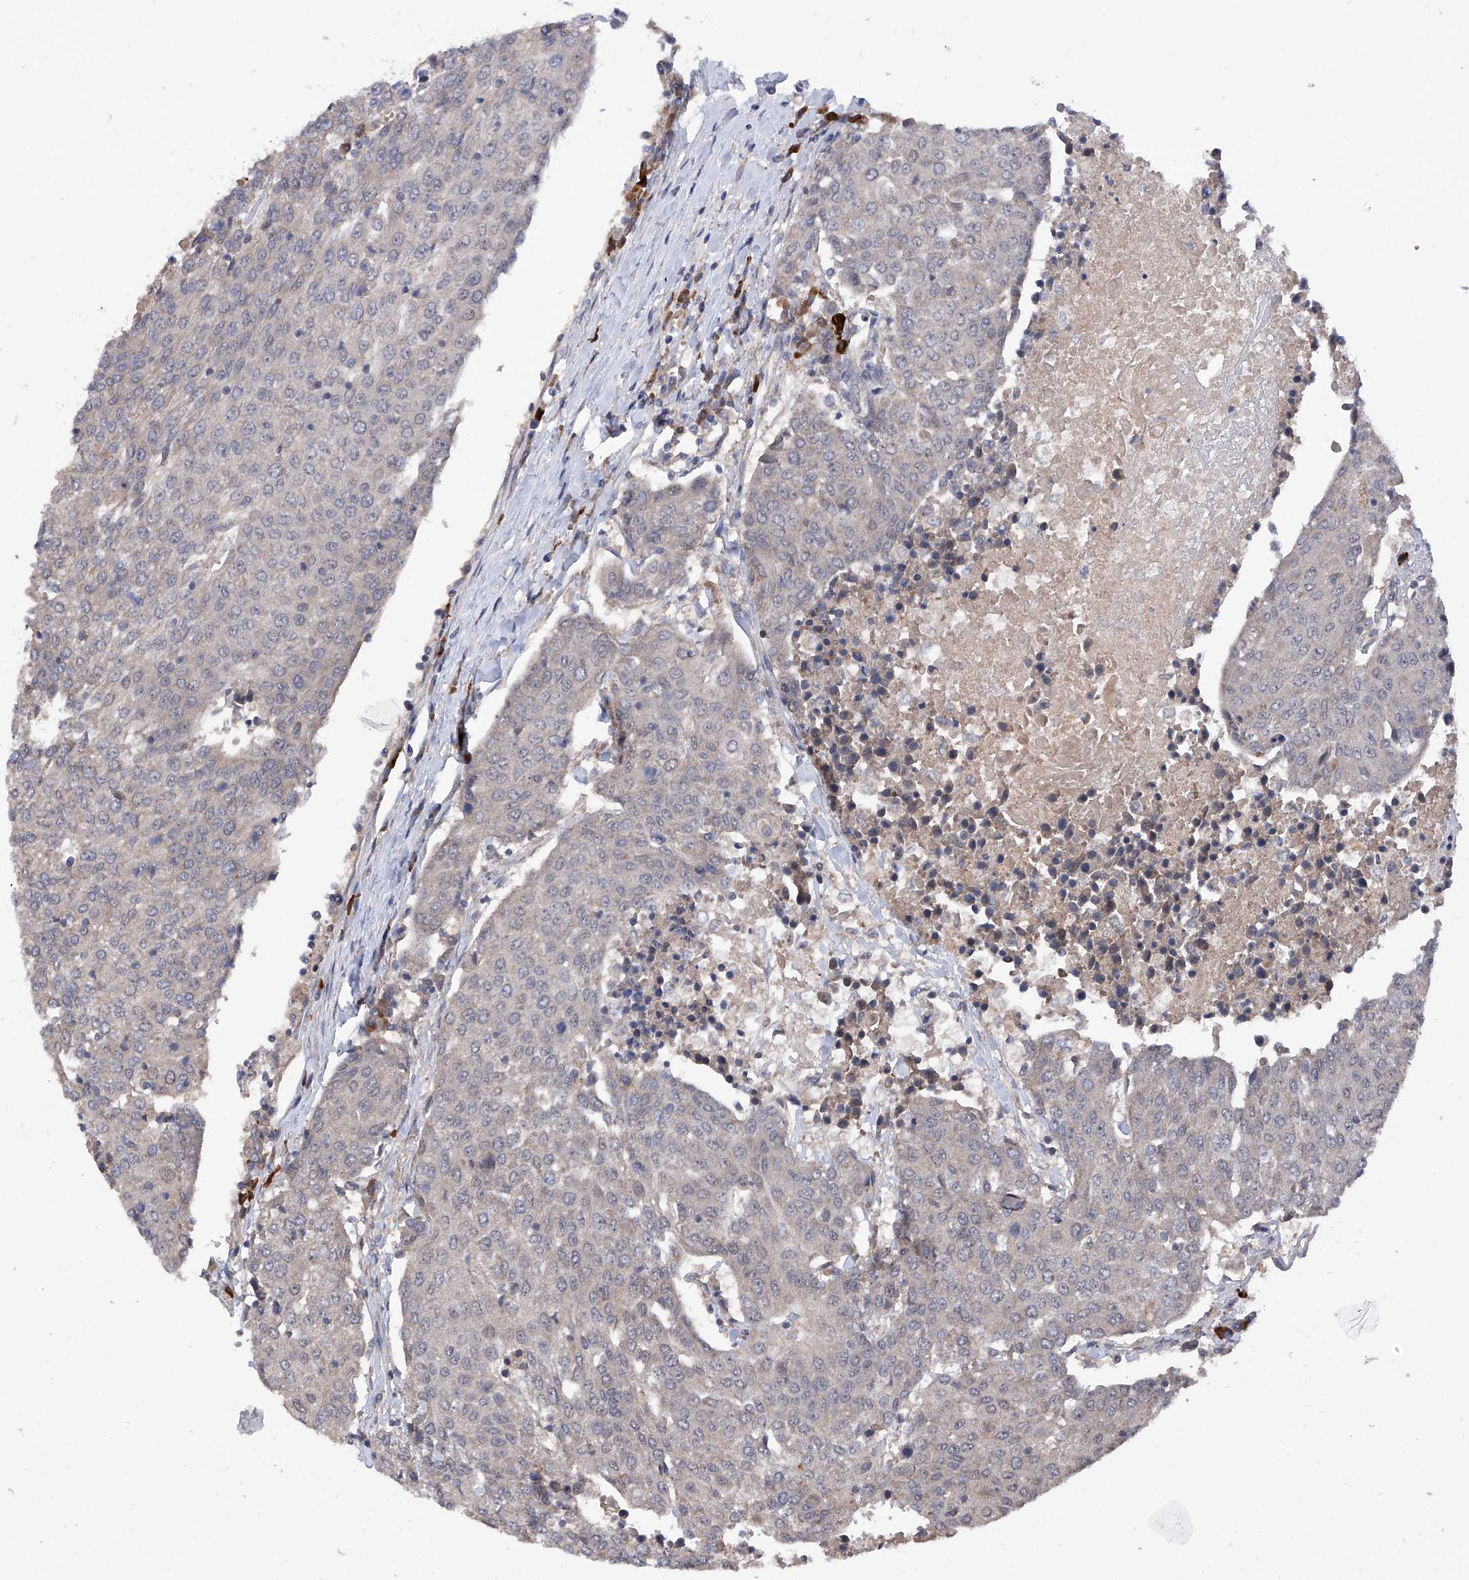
{"staining": {"intensity": "negative", "quantity": "none", "location": "none"}, "tissue": "urothelial cancer", "cell_type": "Tumor cells", "image_type": "cancer", "snomed": [{"axis": "morphology", "description": "Urothelial carcinoma, High grade"}, {"axis": "topography", "description": "Urinary bladder"}], "caption": "The IHC histopathology image has no significant expression in tumor cells of urothelial carcinoma (high-grade) tissue.", "gene": "USP45", "patient": {"sex": "female", "age": 85}}